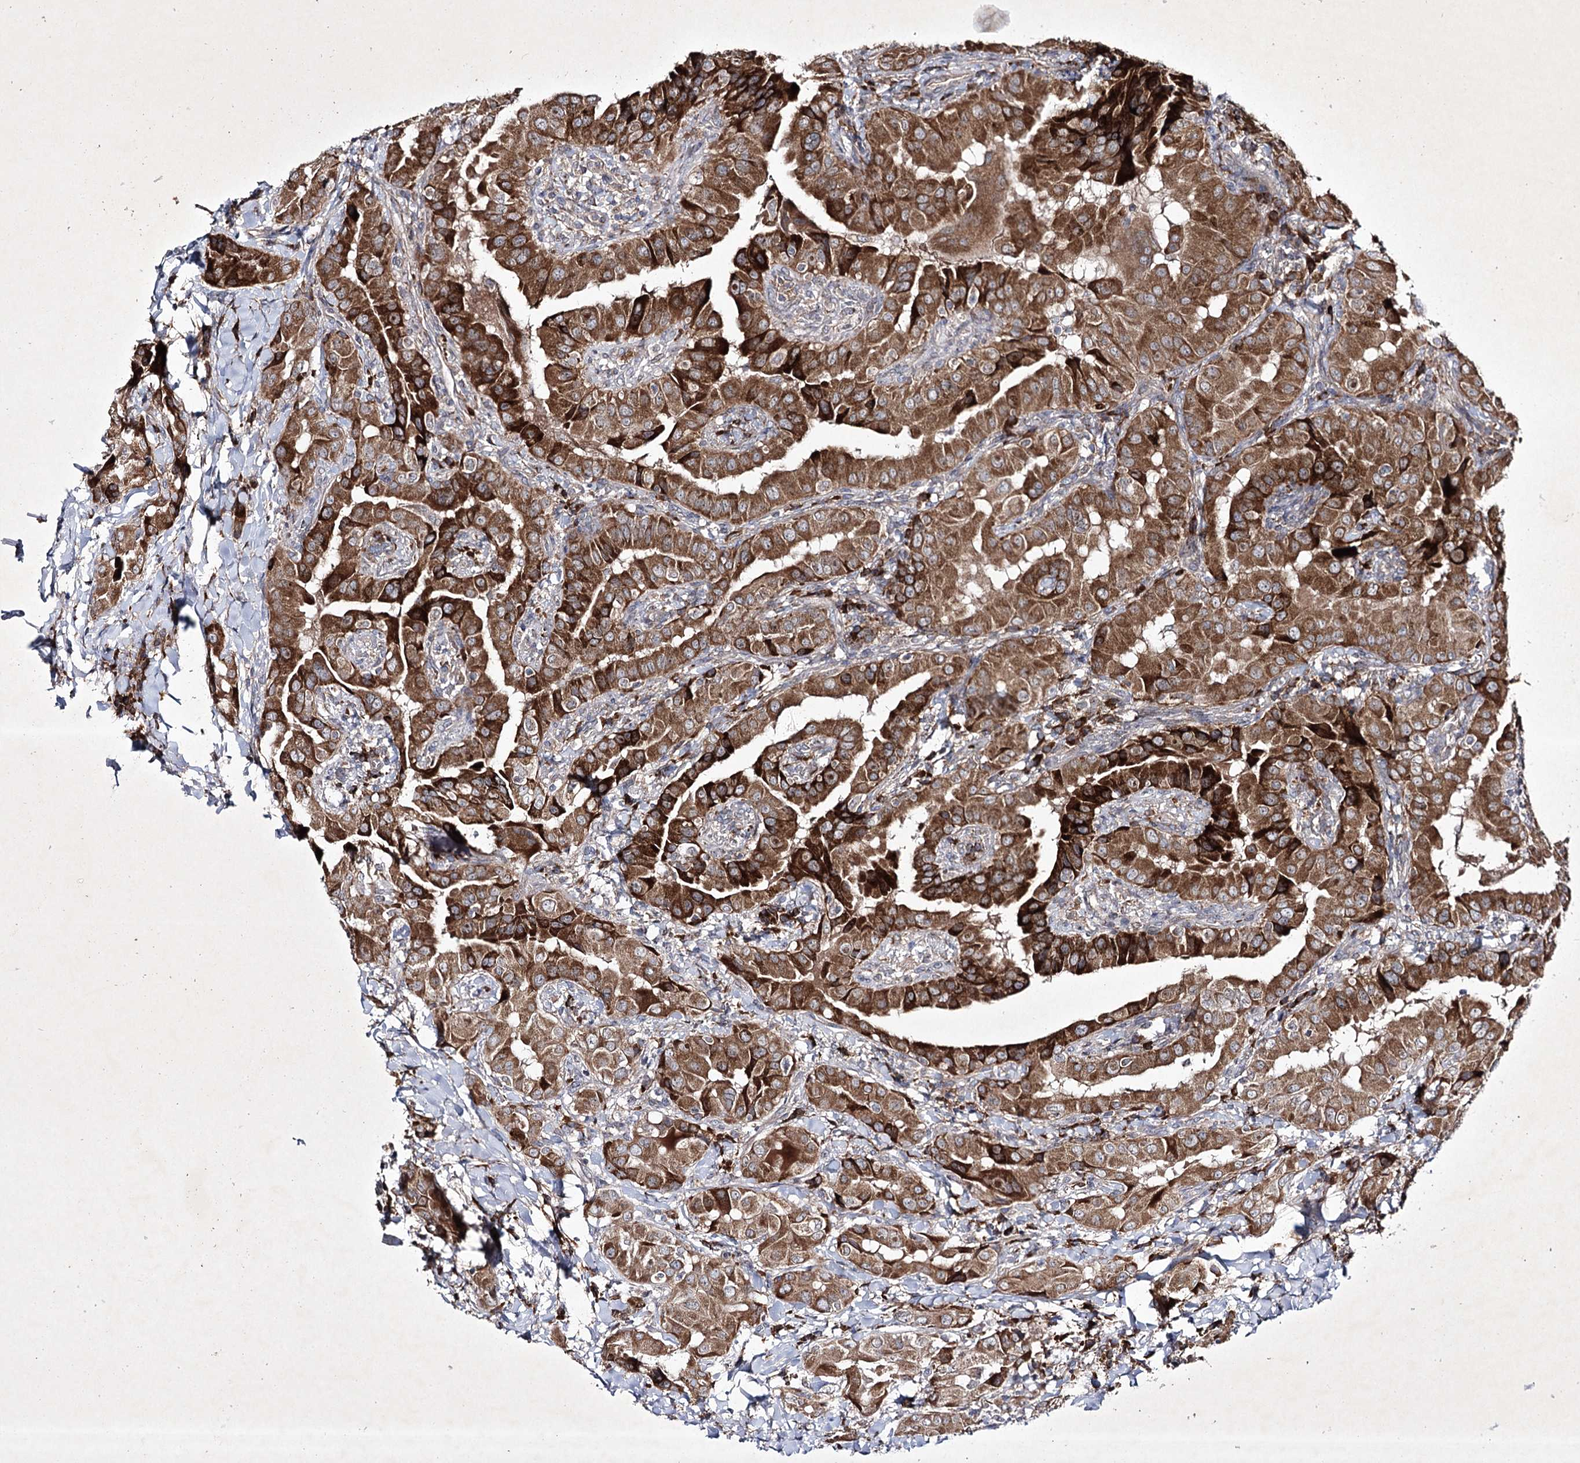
{"staining": {"intensity": "moderate", "quantity": ">75%", "location": "cytoplasmic/membranous"}, "tissue": "thyroid cancer", "cell_type": "Tumor cells", "image_type": "cancer", "snomed": [{"axis": "morphology", "description": "Papillary adenocarcinoma, NOS"}, {"axis": "topography", "description": "Thyroid gland"}], "caption": "Protein staining of thyroid cancer tissue demonstrates moderate cytoplasmic/membranous staining in about >75% of tumor cells.", "gene": "ALG9", "patient": {"sex": "male", "age": 33}}